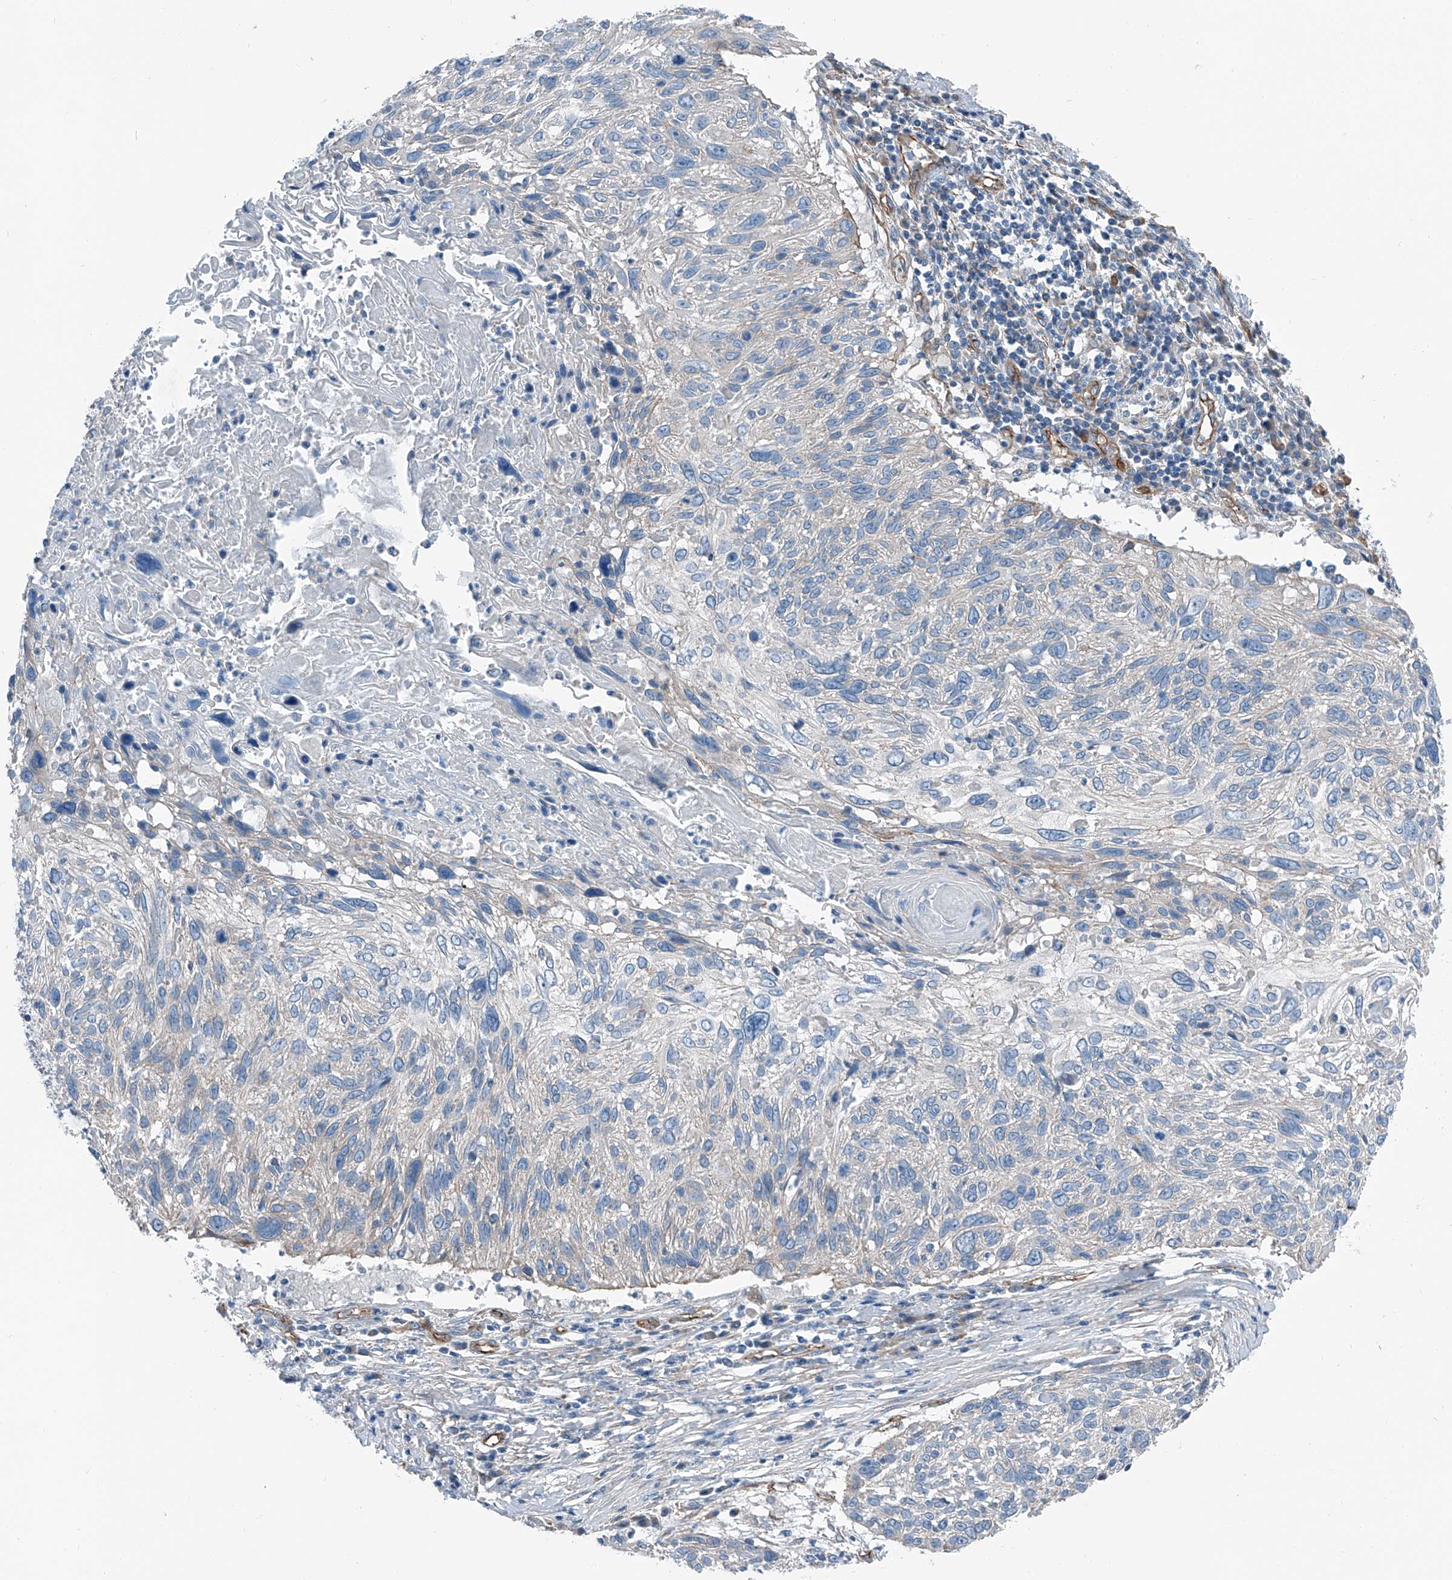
{"staining": {"intensity": "negative", "quantity": "none", "location": "none"}, "tissue": "cervical cancer", "cell_type": "Tumor cells", "image_type": "cancer", "snomed": [{"axis": "morphology", "description": "Squamous cell carcinoma, NOS"}, {"axis": "topography", "description": "Cervix"}], "caption": "Tumor cells are negative for brown protein staining in cervical cancer.", "gene": "THEMIS2", "patient": {"sex": "female", "age": 51}}